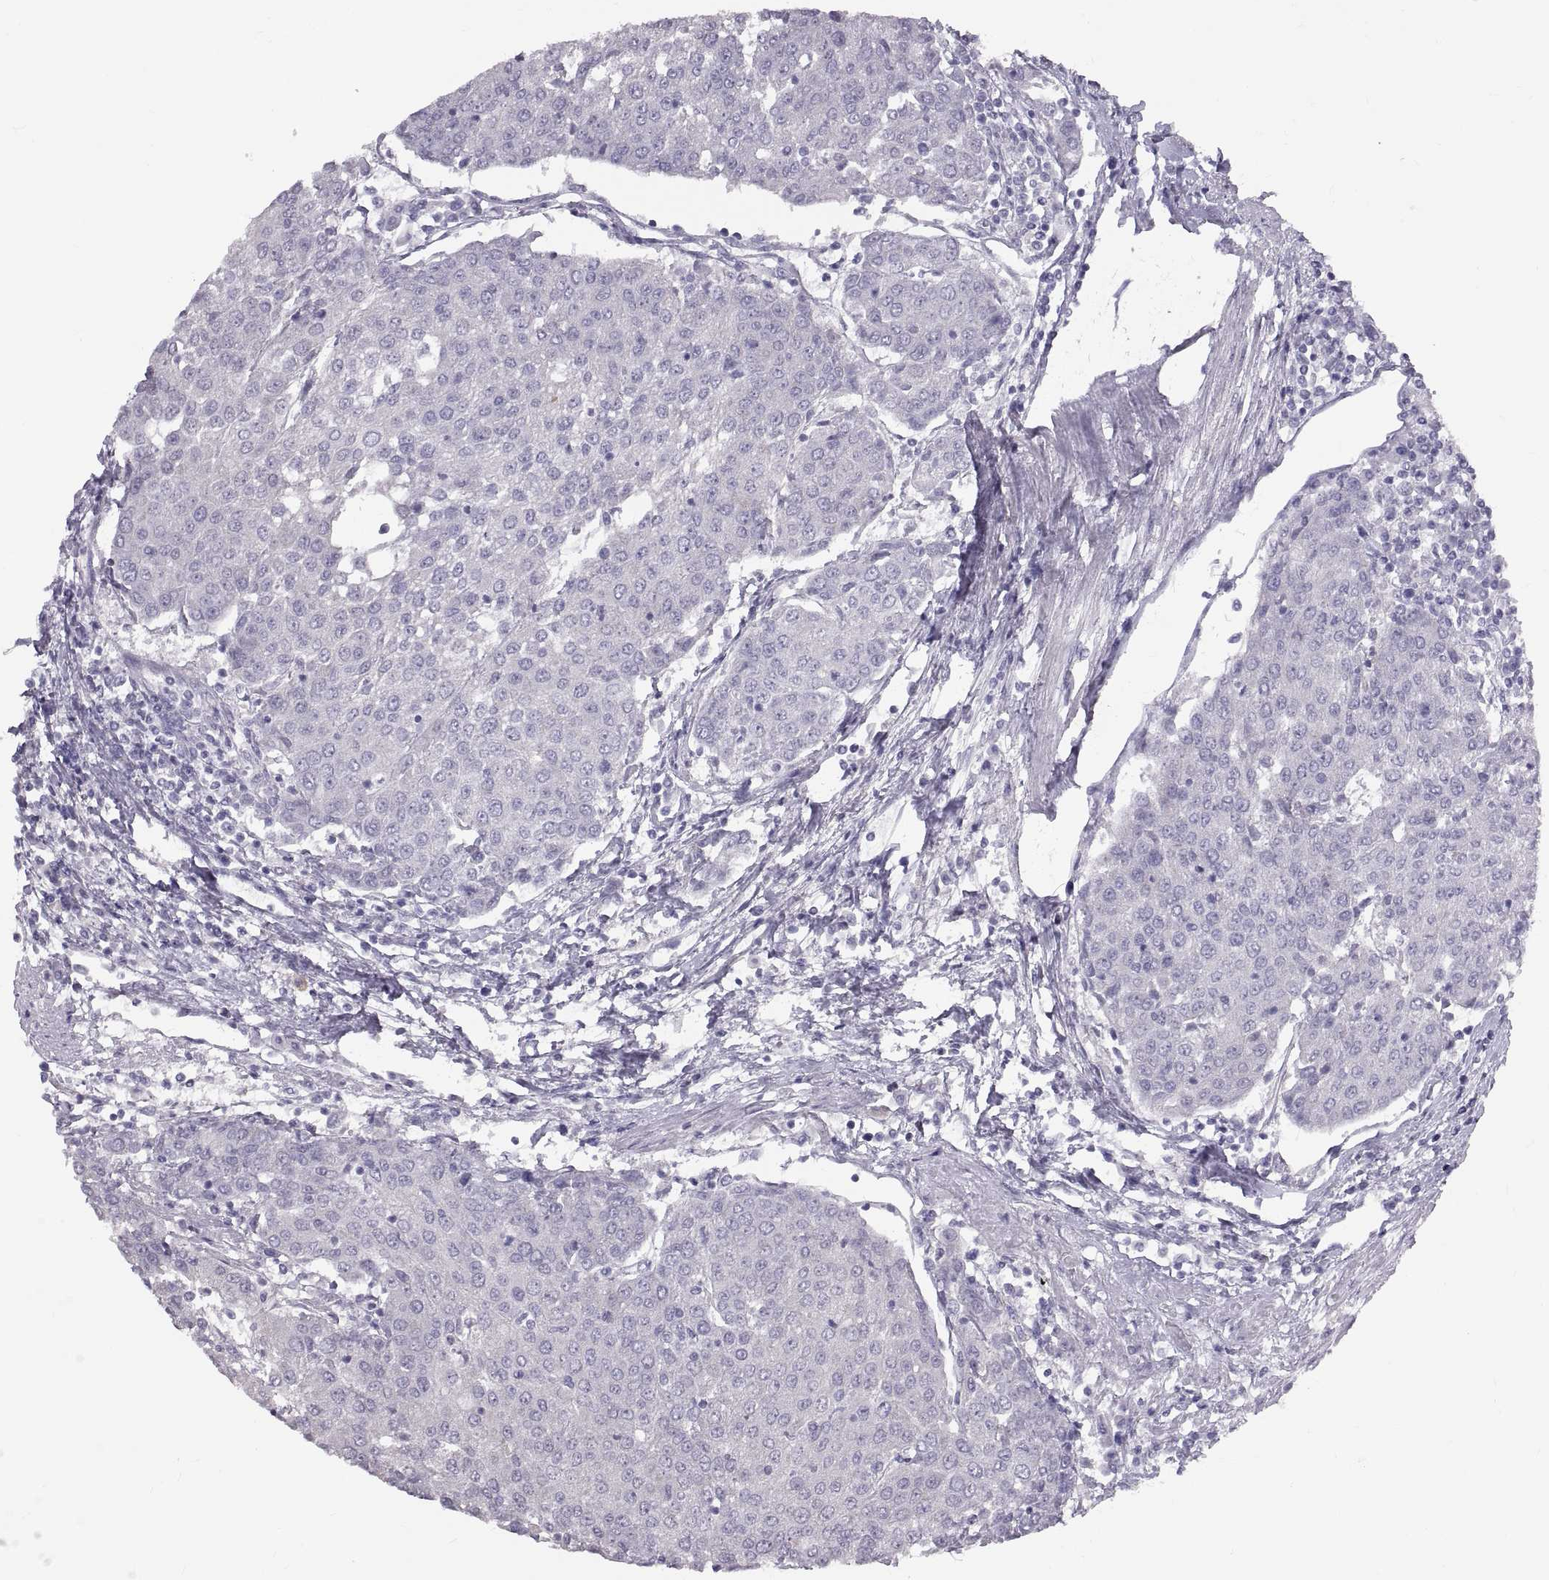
{"staining": {"intensity": "negative", "quantity": "none", "location": "none"}, "tissue": "urothelial cancer", "cell_type": "Tumor cells", "image_type": "cancer", "snomed": [{"axis": "morphology", "description": "Urothelial carcinoma, High grade"}, {"axis": "topography", "description": "Urinary bladder"}], "caption": "This image is of urothelial cancer stained with immunohistochemistry (IHC) to label a protein in brown with the nuclei are counter-stained blue. There is no expression in tumor cells.", "gene": "WBP2NL", "patient": {"sex": "female", "age": 85}}